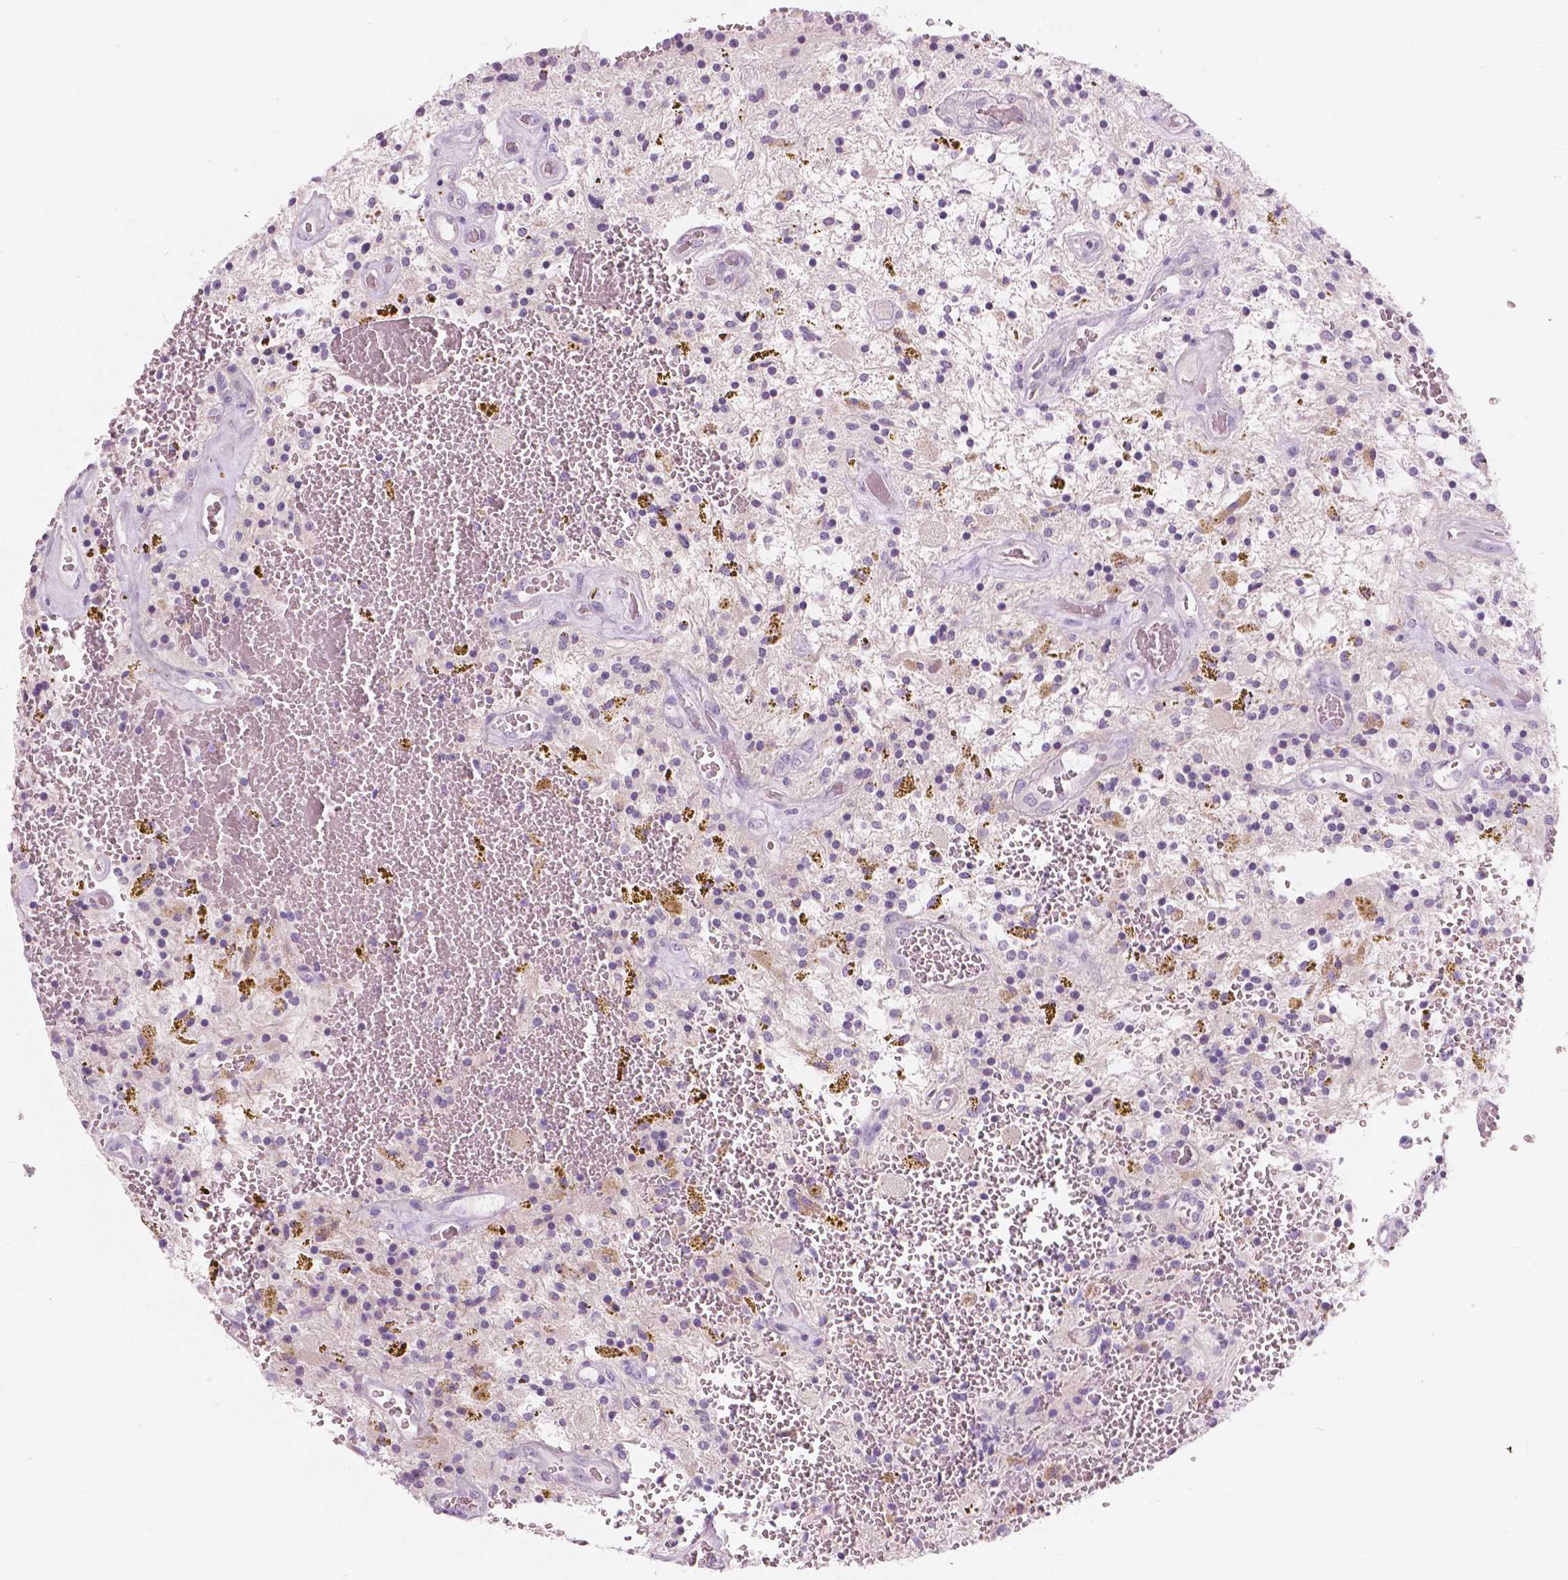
{"staining": {"intensity": "negative", "quantity": "none", "location": "none"}, "tissue": "glioma", "cell_type": "Tumor cells", "image_type": "cancer", "snomed": [{"axis": "morphology", "description": "Glioma, malignant, Low grade"}, {"axis": "topography", "description": "Cerebellum"}], "caption": "Image shows no significant protein expression in tumor cells of malignant glioma (low-grade). (DAB IHC with hematoxylin counter stain).", "gene": "A4GNT", "patient": {"sex": "female", "age": 14}}